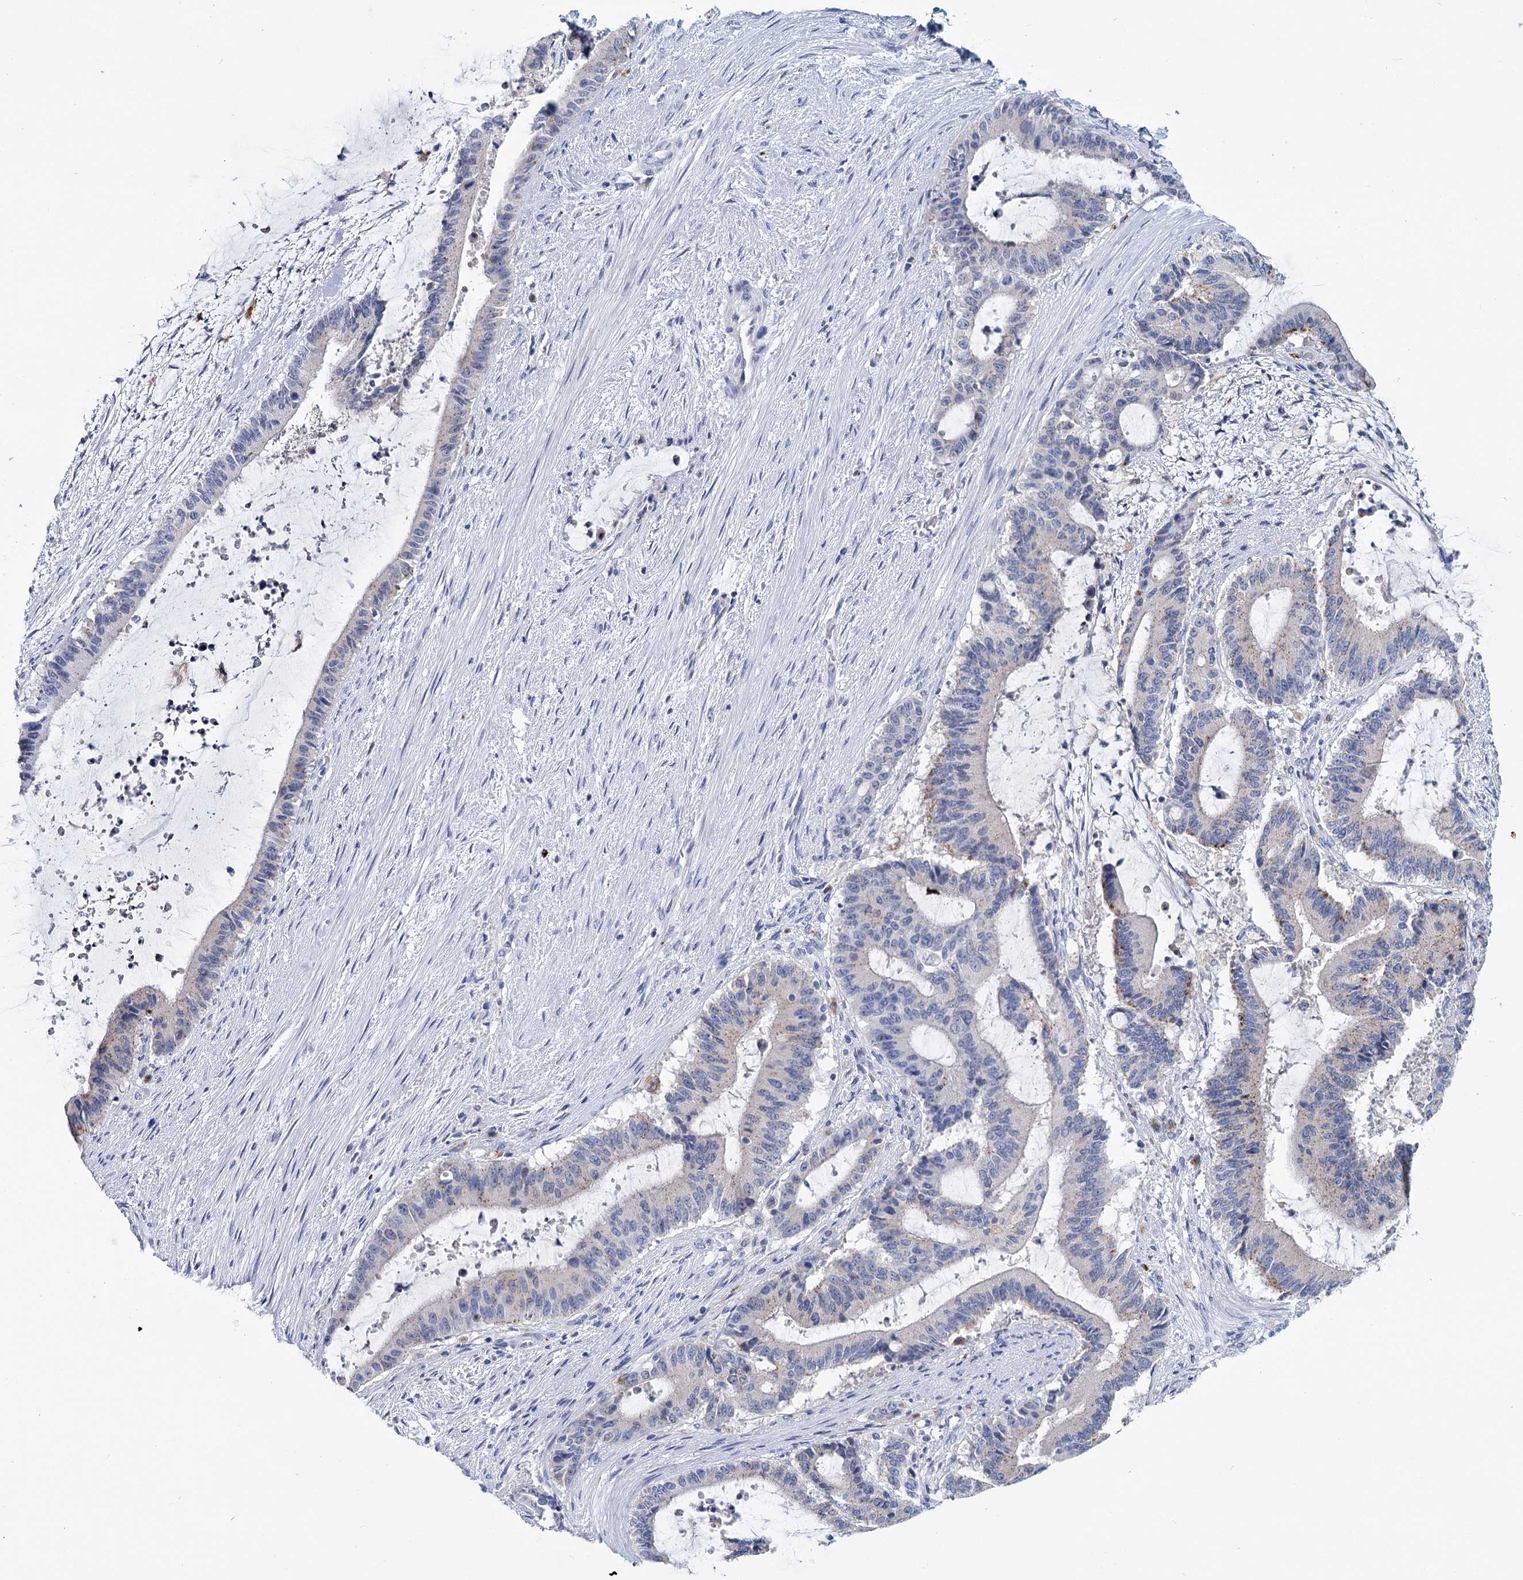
{"staining": {"intensity": "negative", "quantity": "none", "location": "none"}, "tissue": "liver cancer", "cell_type": "Tumor cells", "image_type": "cancer", "snomed": [{"axis": "morphology", "description": "Normal tissue, NOS"}, {"axis": "morphology", "description": "Cholangiocarcinoma"}, {"axis": "topography", "description": "Liver"}, {"axis": "topography", "description": "Peripheral nerve tissue"}], "caption": "Immunohistochemistry (IHC) of liver cholangiocarcinoma displays no staining in tumor cells. Nuclei are stained in blue.", "gene": "METTL7B", "patient": {"sex": "female", "age": 73}}